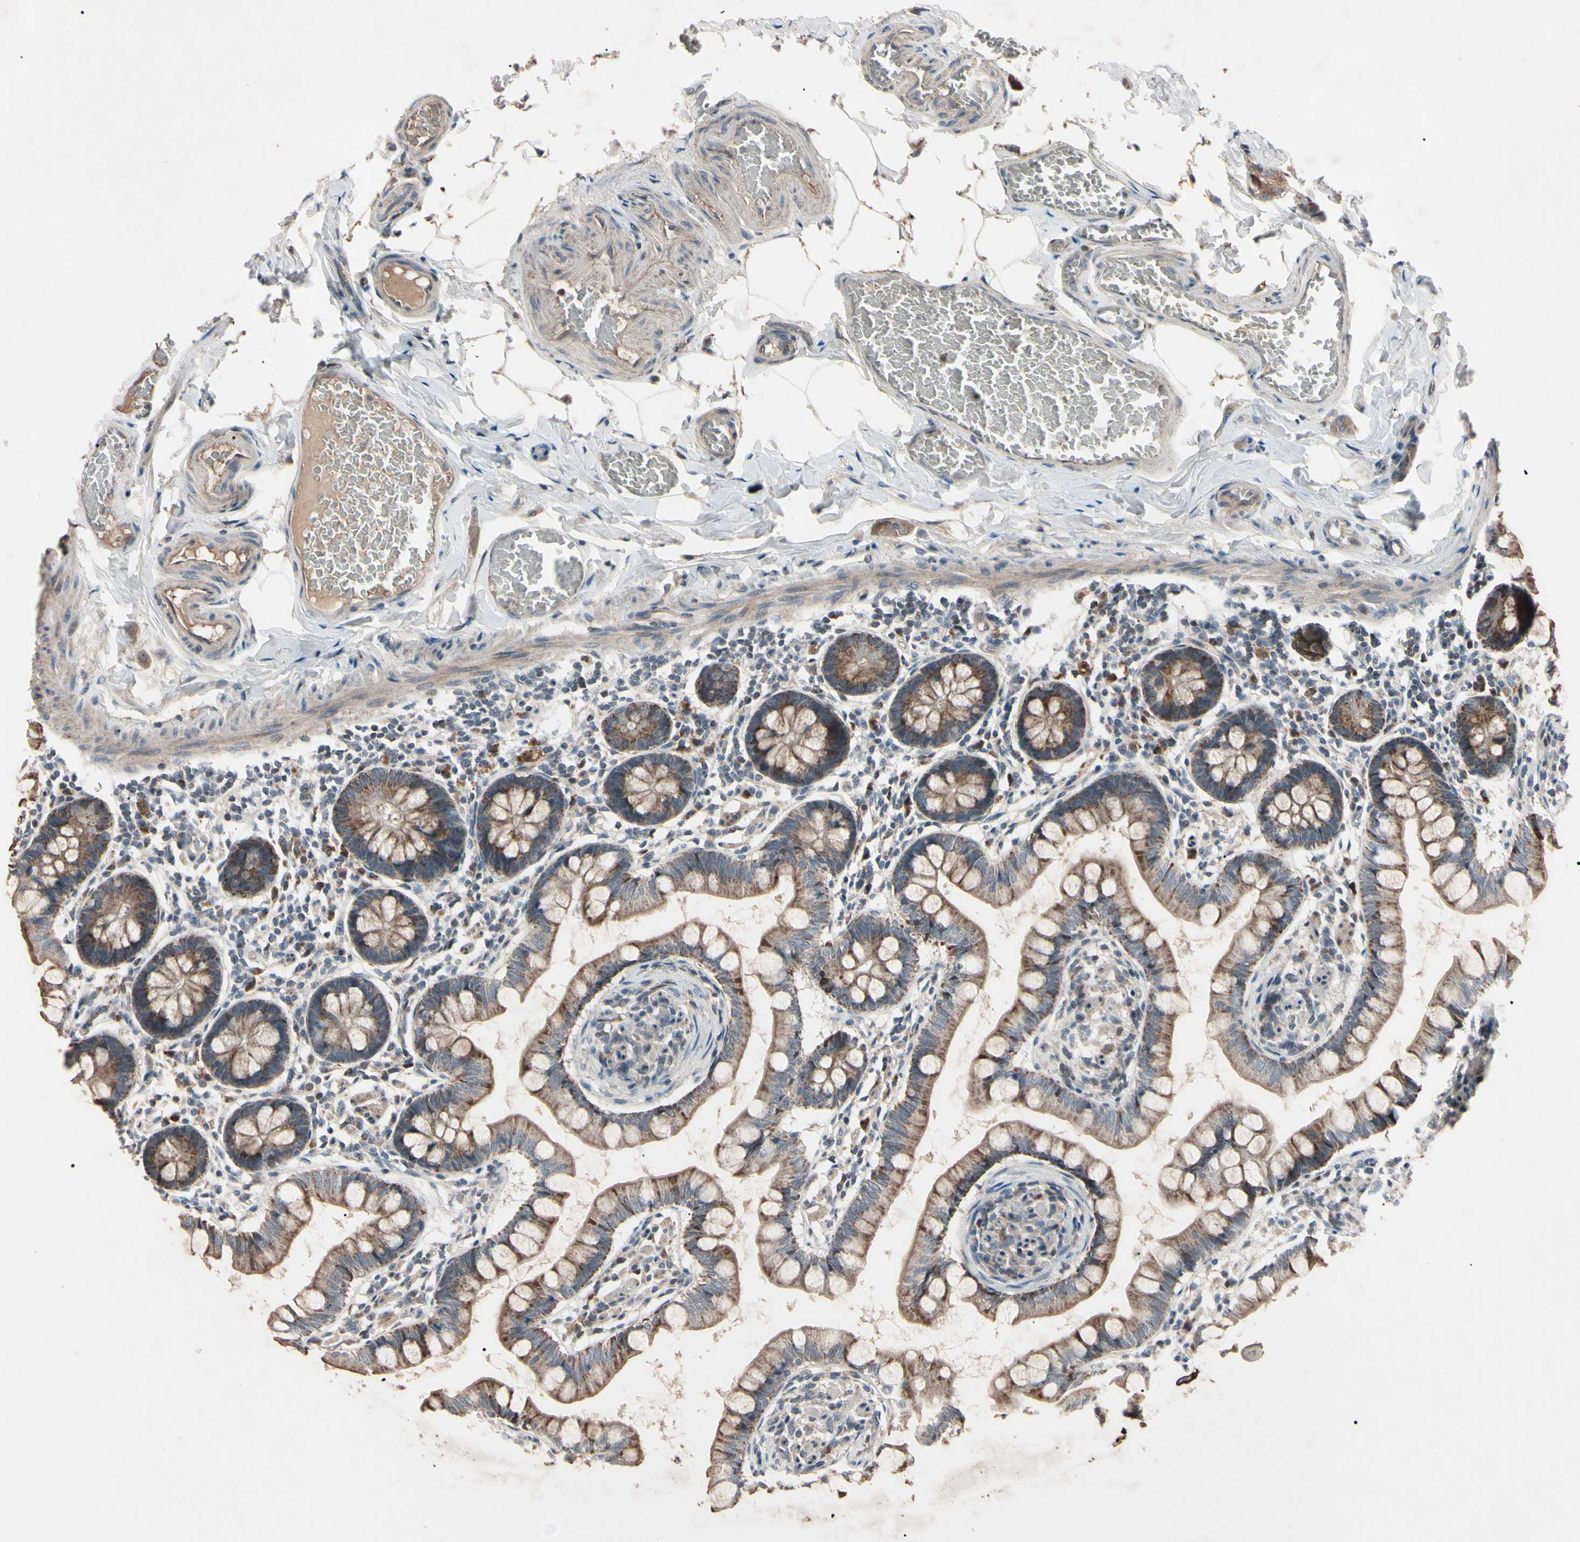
{"staining": {"intensity": "moderate", "quantity": ">75%", "location": "cytoplasmic/membranous"}, "tissue": "small intestine", "cell_type": "Glandular cells", "image_type": "normal", "snomed": [{"axis": "morphology", "description": "Normal tissue, NOS"}, {"axis": "topography", "description": "Small intestine"}], "caption": "A histopathology image of small intestine stained for a protein demonstrates moderate cytoplasmic/membranous brown staining in glandular cells.", "gene": "TNFRSF1A", "patient": {"sex": "male", "age": 41}}